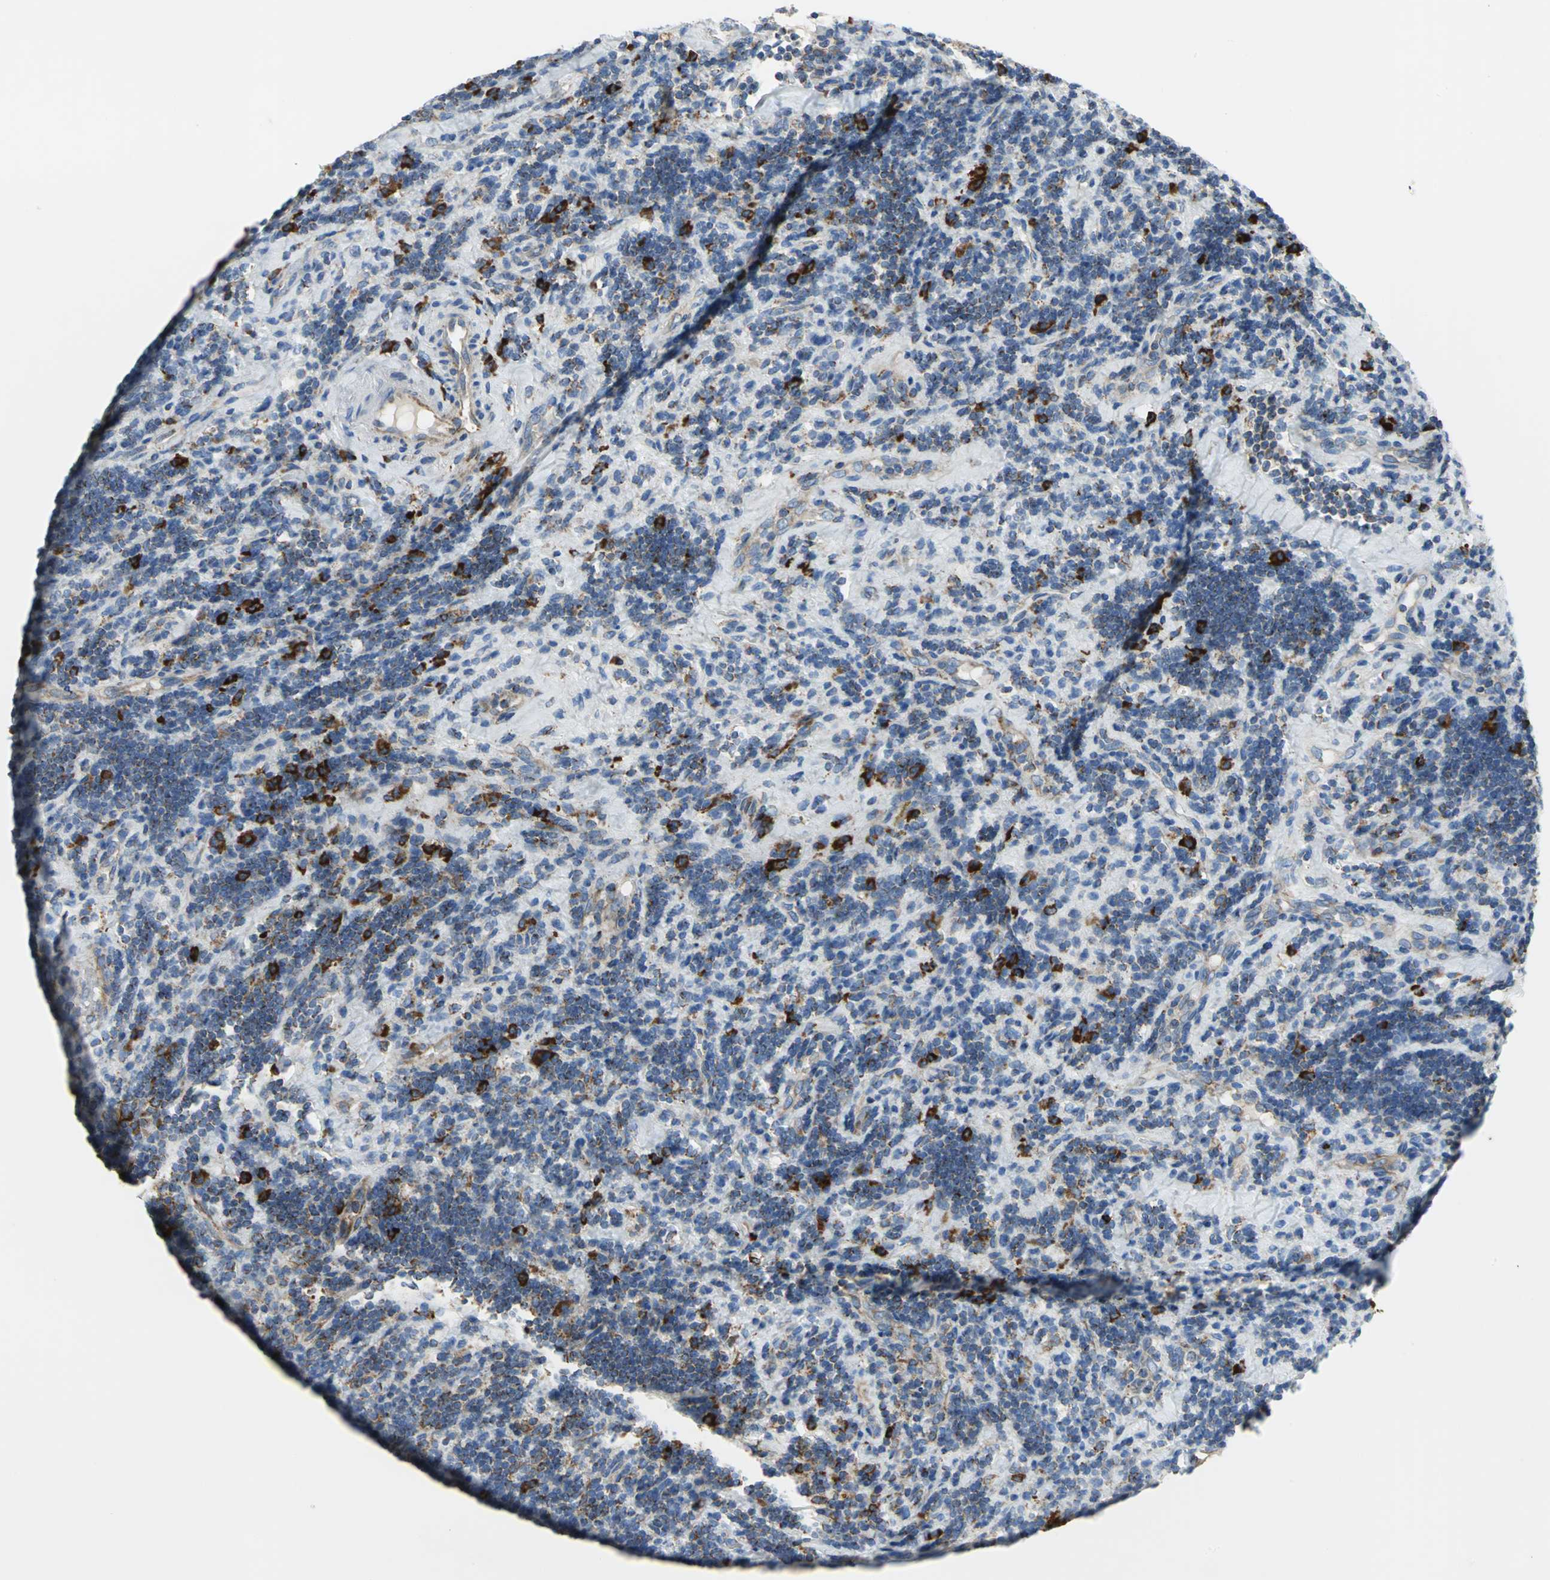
{"staining": {"intensity": "strong", "quantity": "<25%", "location": "cytoplasmic/membranous"}, "tissue": "lymphoma", "cell_type": "Tumor cells", "image_type": "cancer", "snomed": [{"axis": "morphology", "description": "Malignant lymphoma, non-Hodgkin's type, Low grade"}, {"axis": "topography", "description": "Lymph node"}], "caption": "Immunohistochemical staining of malignant lymphoma, non-Hodgkin's type (low-grade) shows medium levels of strong cytoplasmic/membranous protein expression in approximately <25% of tumor cells. (DAB (3,3'-diaminobenzidine) = brown stain, brightfield microscopy at high magnification).", "gene": "TULP4", "patient": {"sex": "male", "age": 70}}